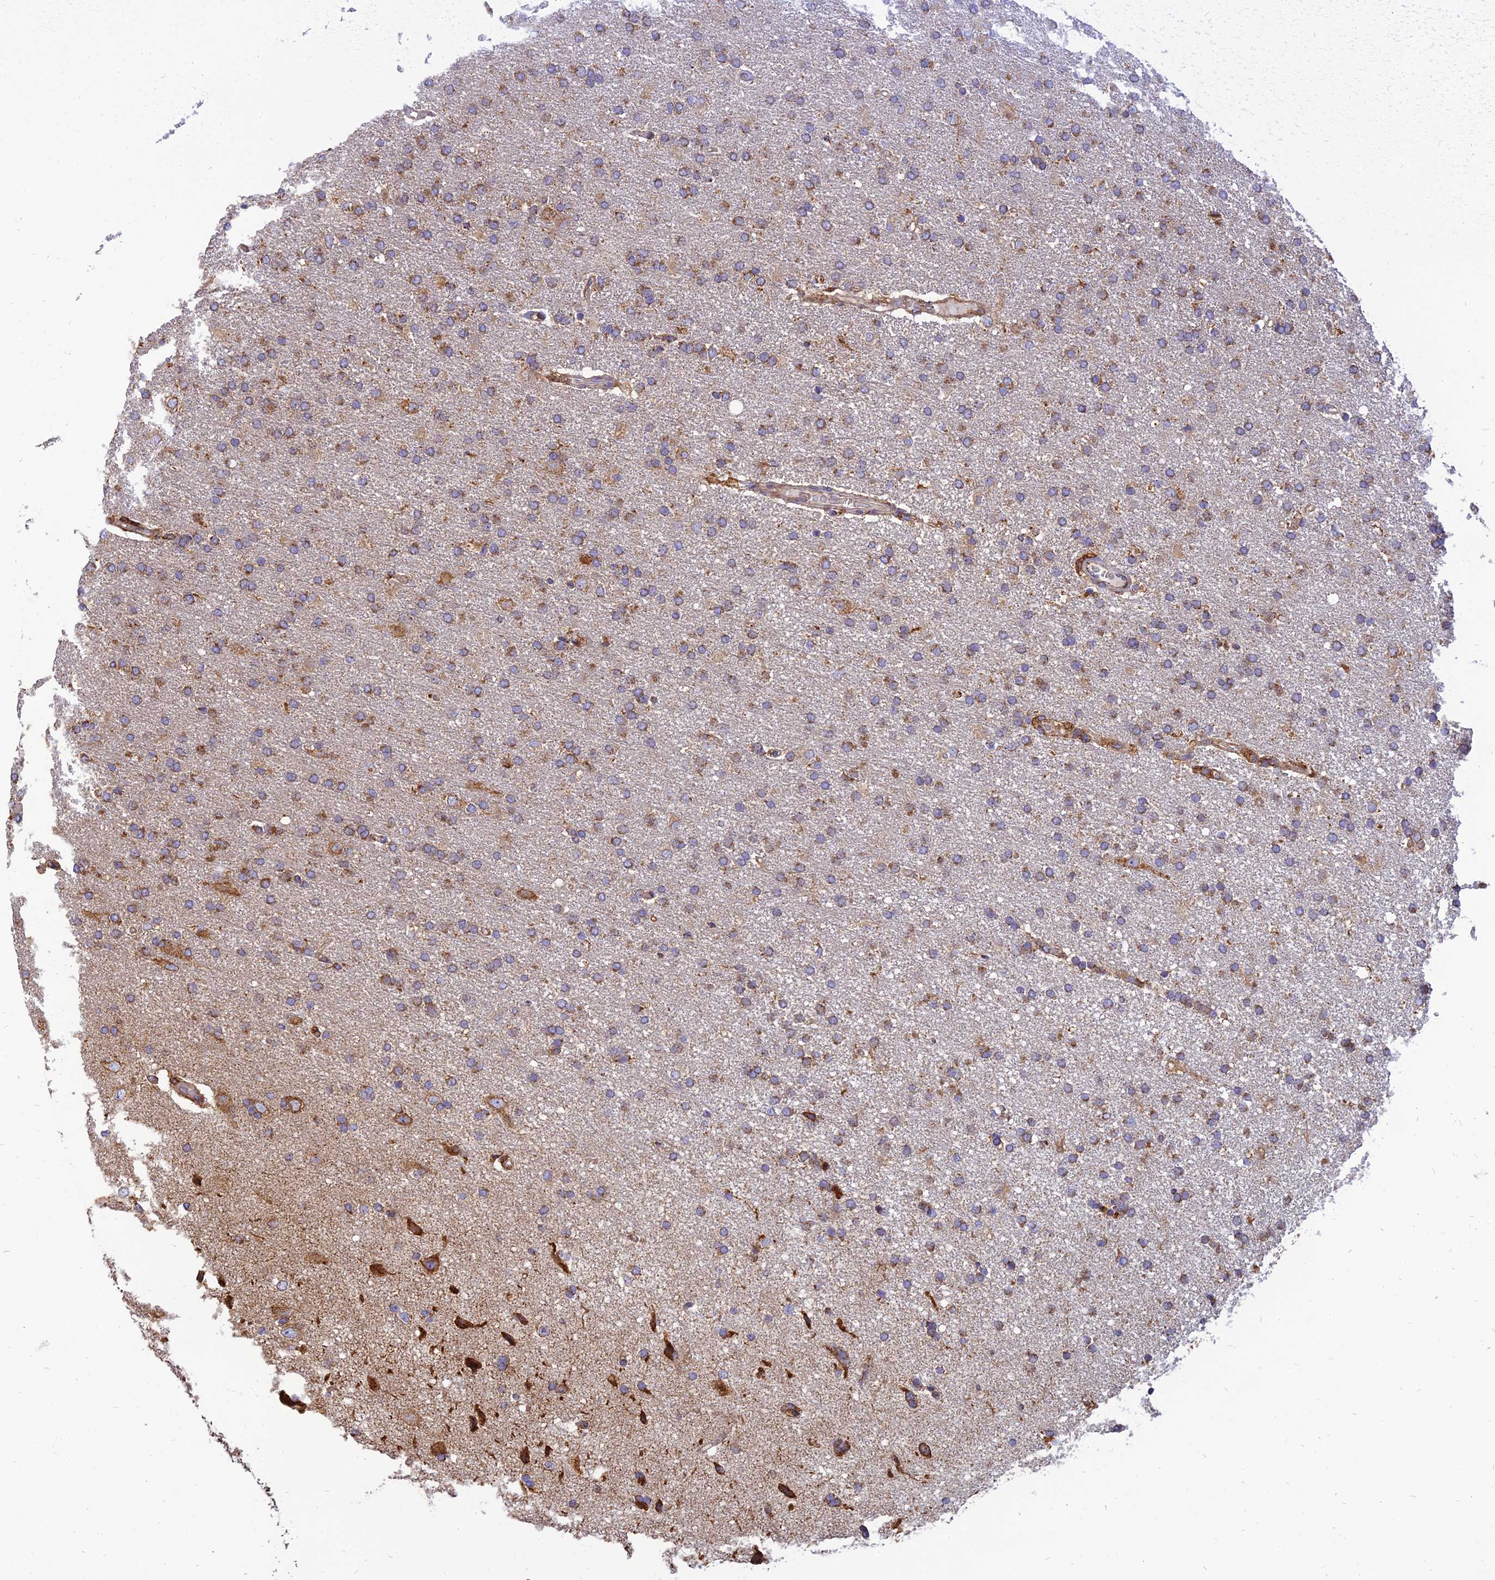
{"staining": {"intensity": "moderate", "quantity": ">75%", "location": "cytoplasmic/membranous"}, "tissue": "glioma", "cell_type": "Tumor cells", "image_type": "cancer", "snomed": [{"axis": "morphology", "description": "Glioma, malignant, High grade"}, {"axis": "topography", "description": "Brain"}], "caption": "The micrograph demonstrates immunohistochemical staining of malignant high-grade glioma. There is moderate cytoplasmic/membranous expression is seen in approximately >75% of tumor cells.", "gene": "THUMPD2", "patient": {"sex": "male", "age": 72}}